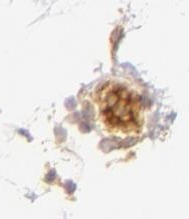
{"staining": {"intensity": "moderate", "quantity": "<25%", "location": "cytoplasmic/membranous"}, "tissue": "adipose tissue", "cell_type": "Adipocytes", "image_type": "normal", "snomed": [{"axis": "morphology", "description": "Normal tissue, NOS"}, {"axis": "morphology", "description": "Duct carcinoma"}, {"axis": "topography", "description": "Breast"}, {"axis": "topography", "description": "Adipose tissue"}], "caption": "Brown immunohistochemical staining in benign adipose tissue reveals moderate cytoplasmic/membranous expression in approximately <25% of adipocytes. (DAB (3,3'-diaminobenzidine) = brown stain, brightfield microscopy at high magnification).", "gene": "CD59", "patient": {"sex": "female", "age": 37}}